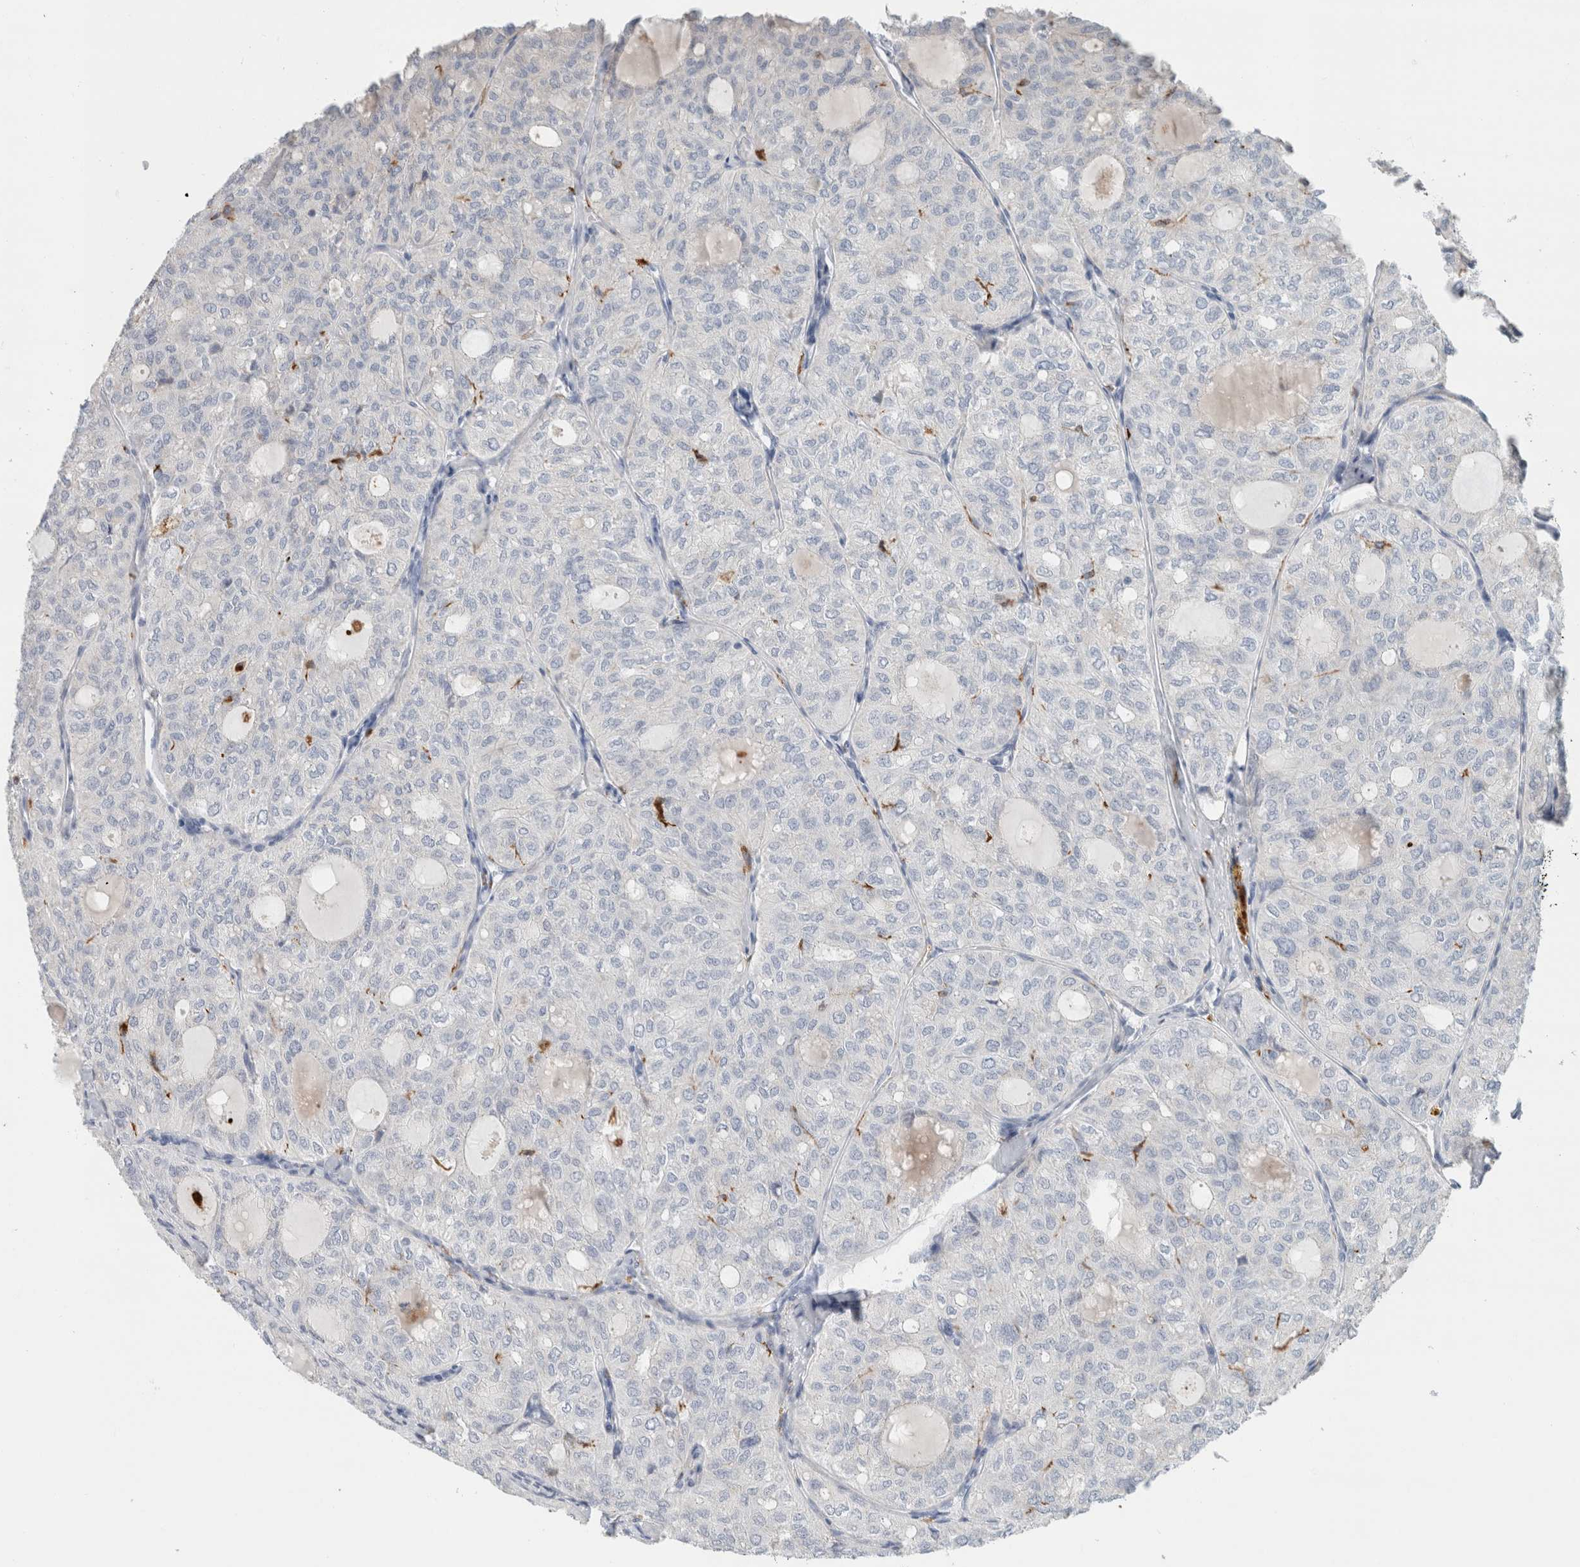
{"staining": {"intensity": "negative", "quantity": "none", "location": "none"}, "tissue": "thyroid cancer", "cell_type": "Tumor cells", "image_type": "cancer", "snomed": [{"axis": "morphology", "description": "Follicular adenoma carcinoma, NOS"}, {"axis": "topography", "description": "Thyroid gland"}], "caption": "The histopathology image demonstrates no significant staining in tumor cells of thyroid cancer.", "gene": "LY86", "patient": {"sex": "male", "age": 75}}